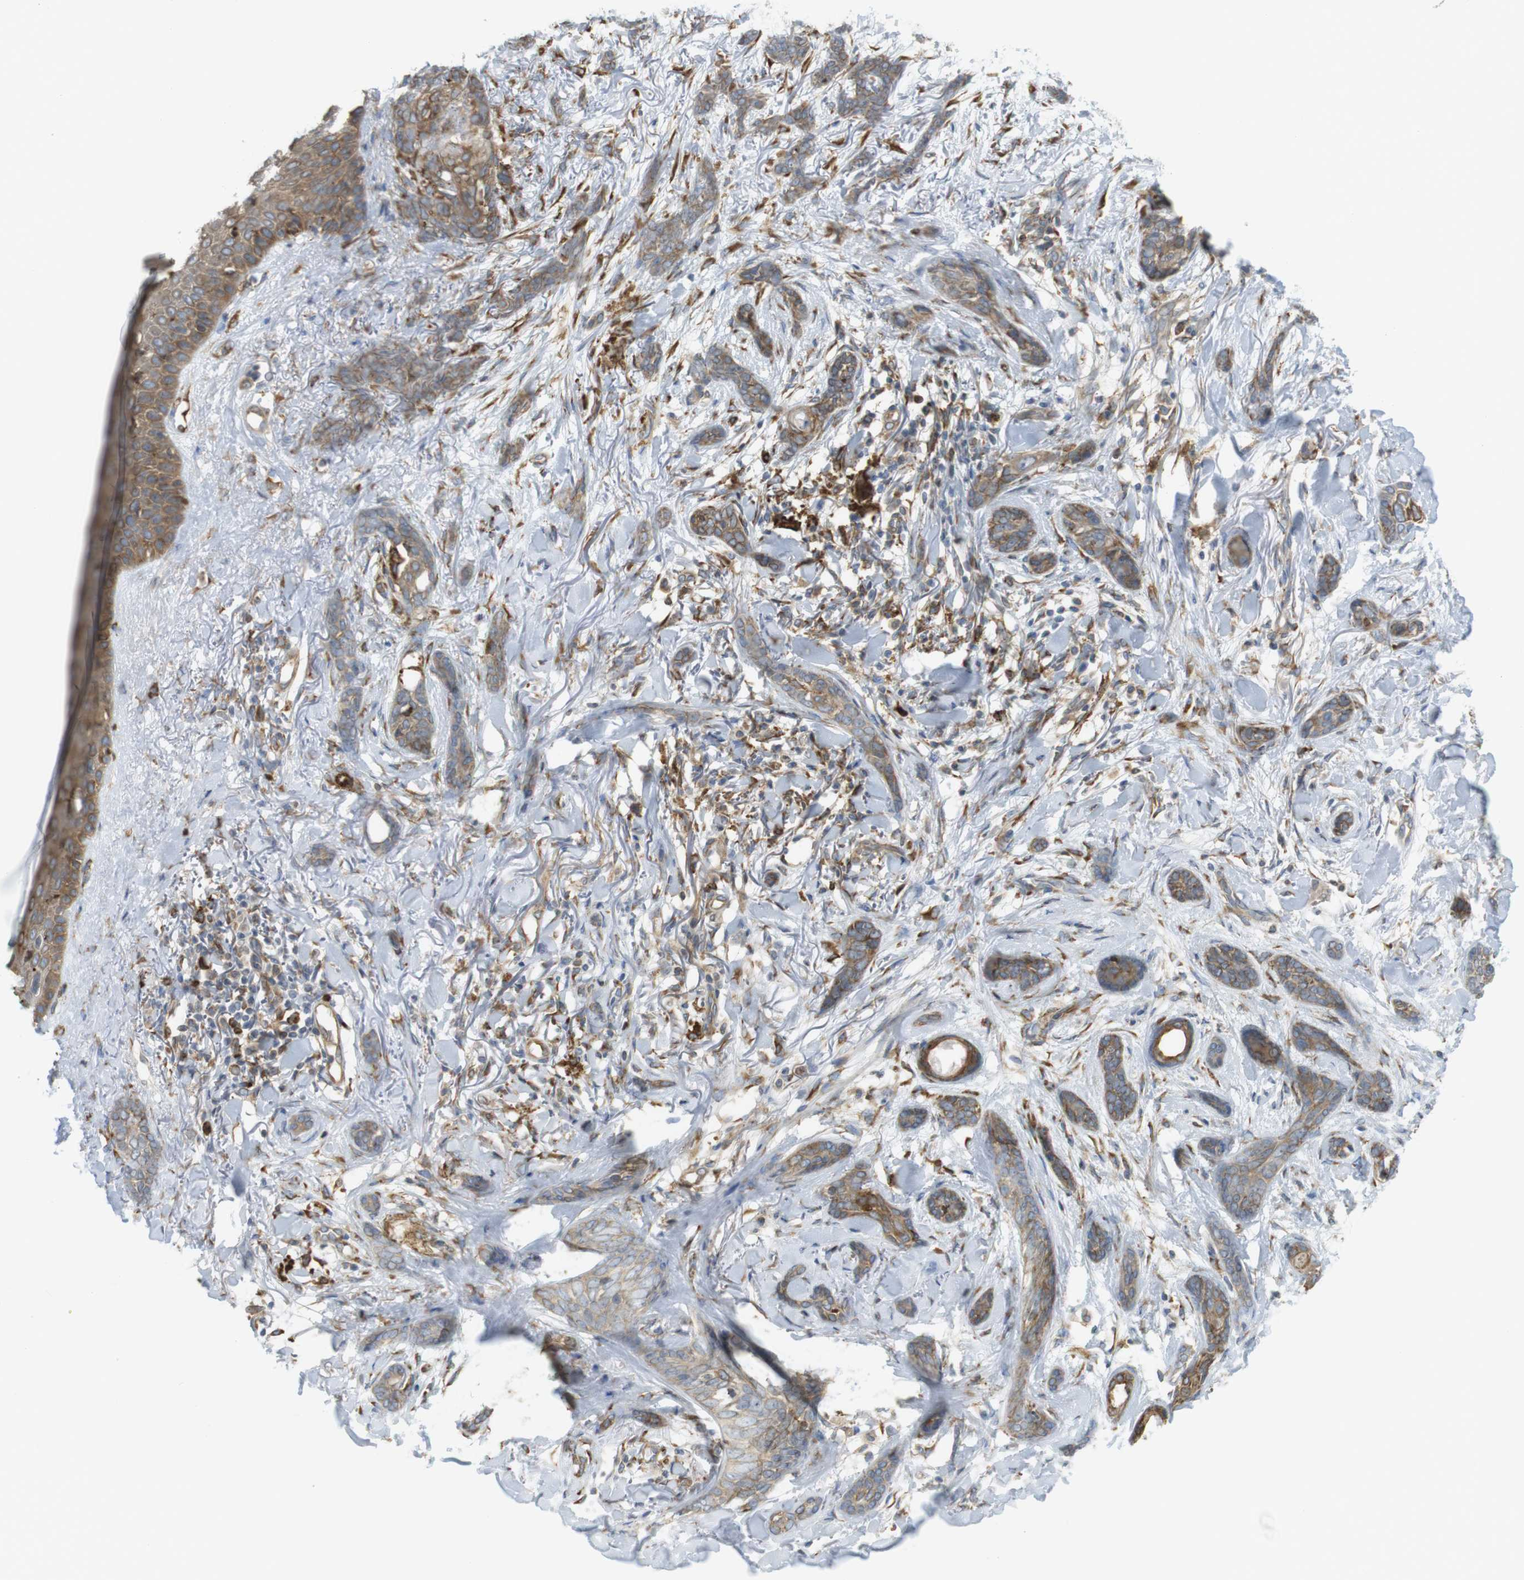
{"staining": {"intensity": "weak", "quantity": "25%-75%", "location": "cytoplasmic/membranous"}, "tissue": "skin cancer", "cell_type": "Tumor cells", "image_type": "cancer", "snomed": [{"axis": "morphology", "description": "Basal cell carcinoma"}, {"axis": "morphology", "description": "Adnexal tumor, benign"}, {"axis": "topography", "description": "Skin"}], "caption": "Skin cancer (benign adnexal tumor) was stained to show a protein in brown. There is low levels of weak cytoplasmic/membranous staining in about 25%-75% of tumor cells.", "gene": "MBOAT2", "patient": {"sex": "female", "age": 42}}